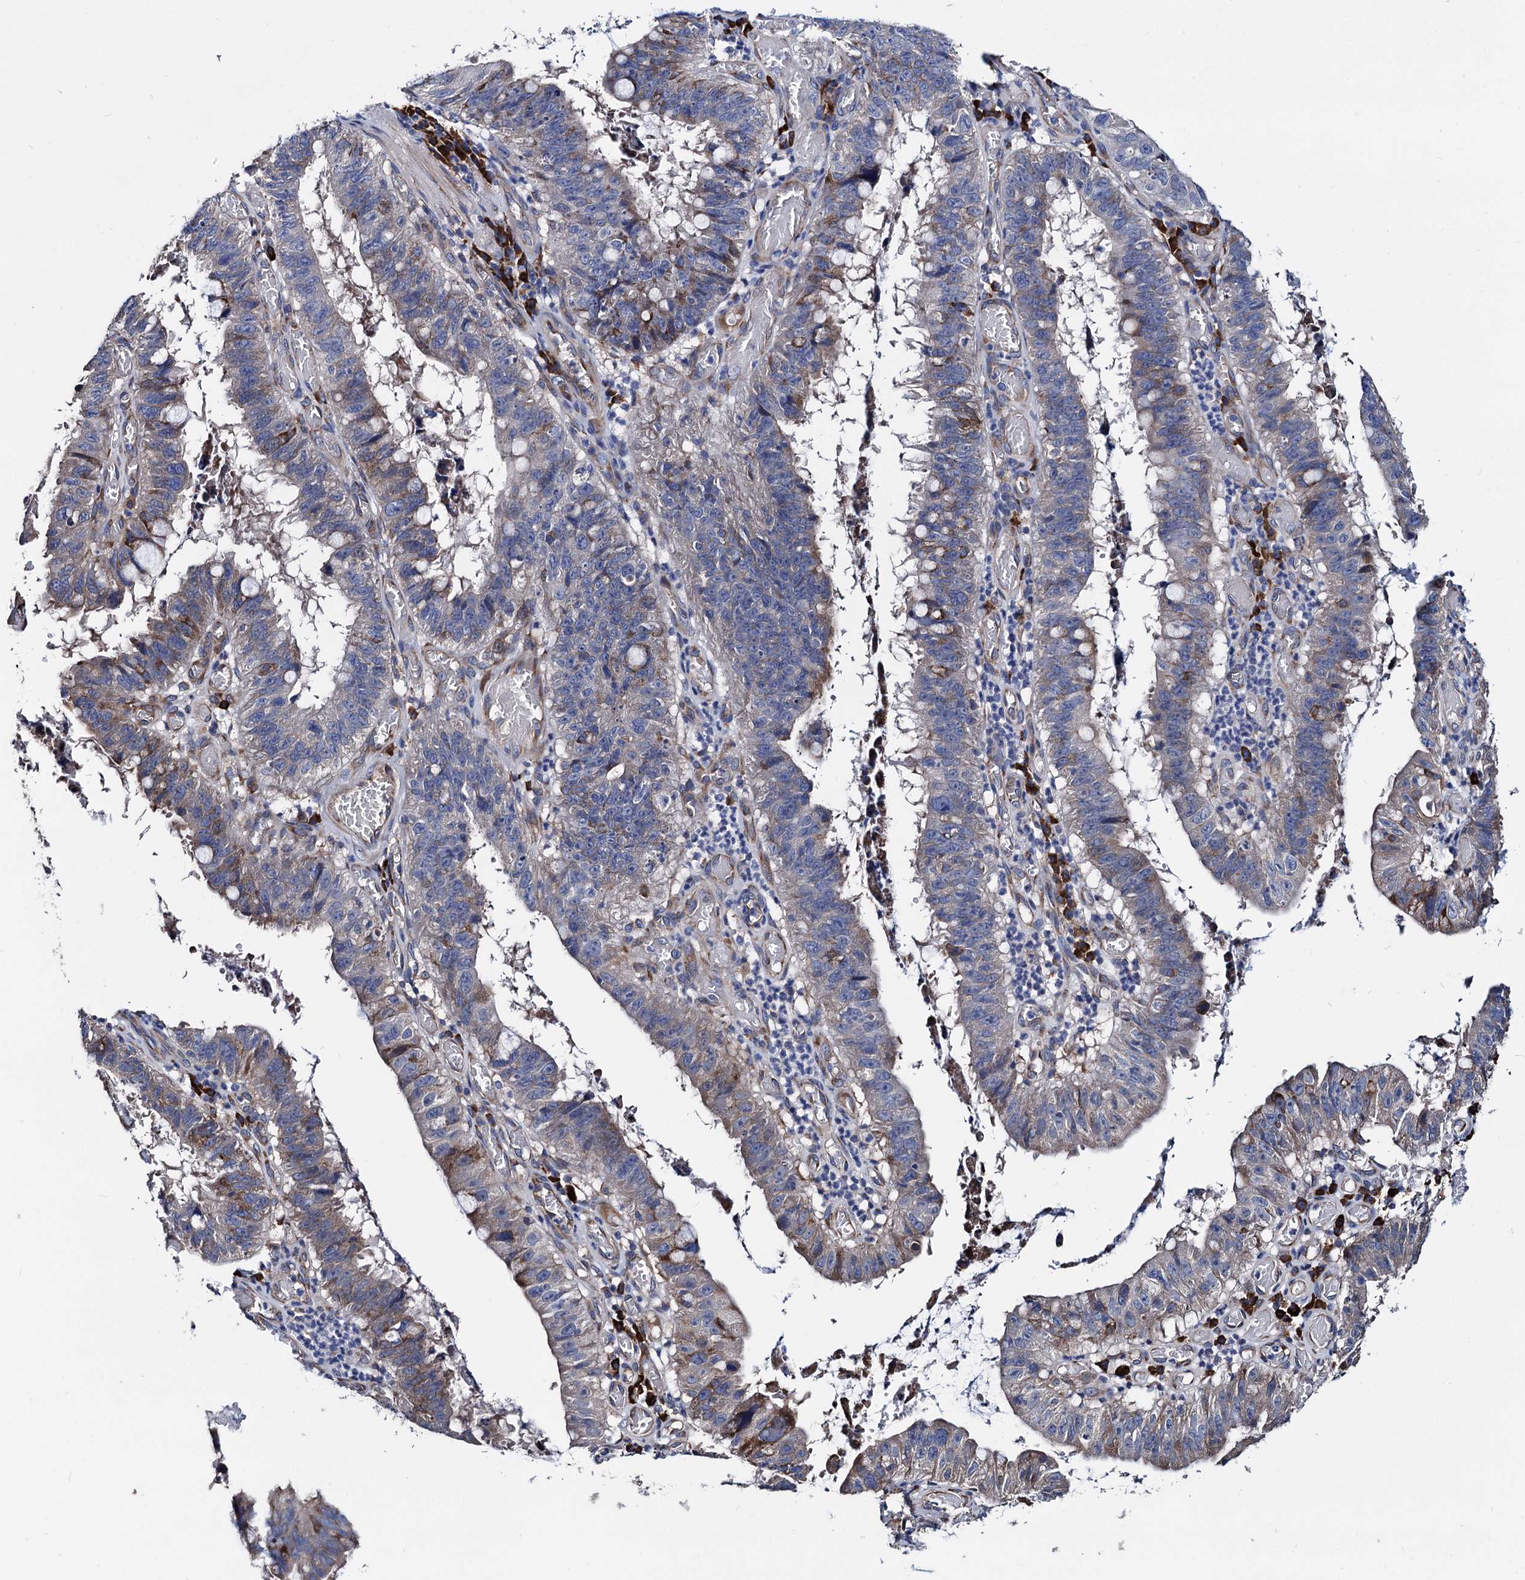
{"staining": {"intensity": "moderate", "quantity": "25%-75%", "location": "cytoplasmic/membranous"}, "tissue": "stomach cancer", "cell_type": "Tumor cells", "image_type": "cancer", "snomed": [{"axis": "morphology", "description": "Adenocarcinoma, NOS"}, {"axis": "topography", "description": "Stomach"}], "caption": "Protein staining of adenocarcinoma (stomach) tissue shows moderate cytoplasmic/membranous positivity in approximately 25%-75% of tumor cells.", "gene": "AKAP11", "patient": {"sex": "male", "age": 59}}